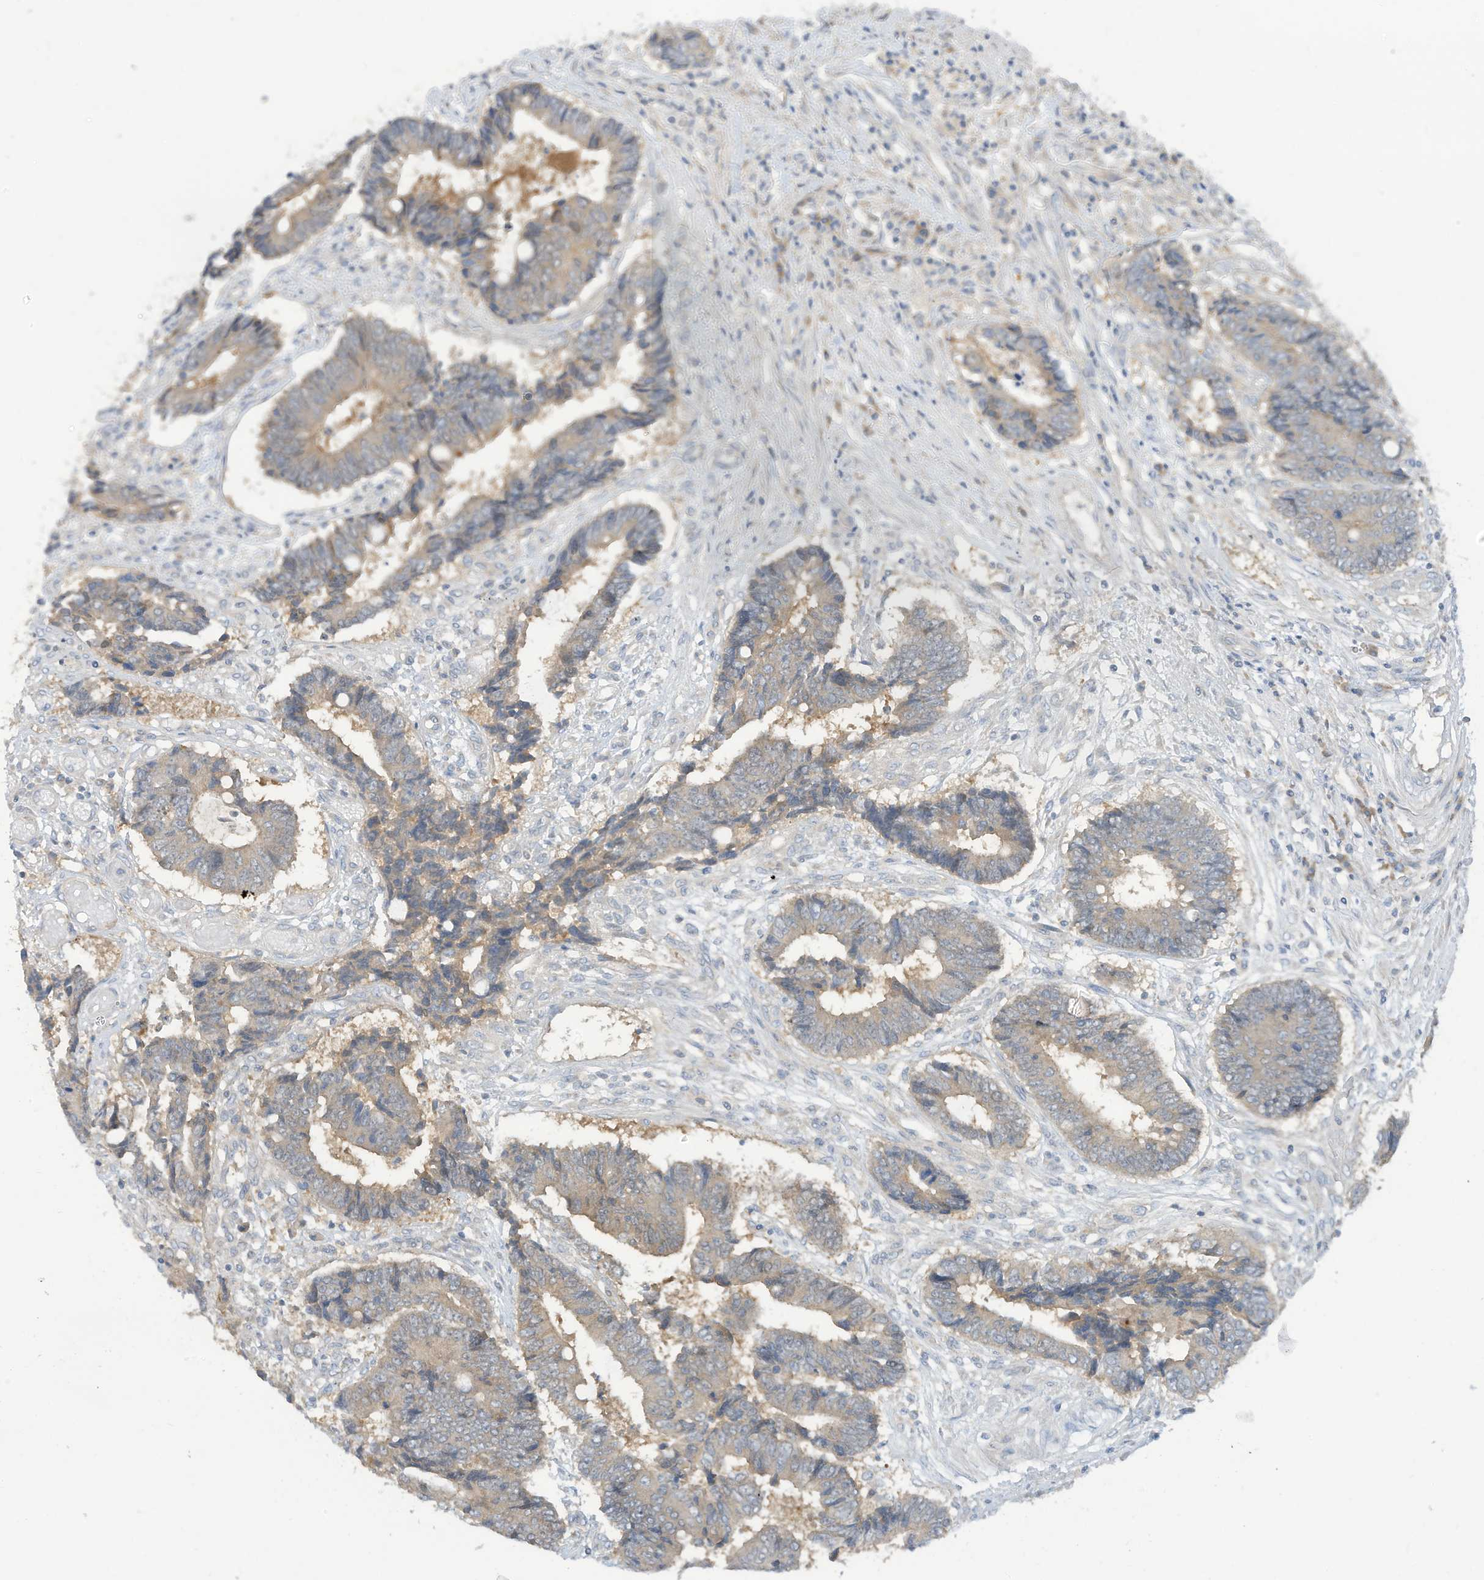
{"staining": {"intensity": "negative", "quantity": "none", "location": "none"}, "tissue": "colorectal cancer", "cell_type": "Tumor cells", "image_type": "cancer", "snomed": [{"axis": "morphology", "description": "Adenocarcinoma, NOS"}, {"axis": "topography", "description": "Rectum"}], "caption": "High magnification brightfield microscopy of colorectal adenocarcinoma stained with DAB (3,3'-diaminobenzidine) (brown) and counterstained with hematoxylin (blue): tumor cells show no significant positivity.", "gene": "LRRN2", "patient": {"sex": "male", "age": 84}}